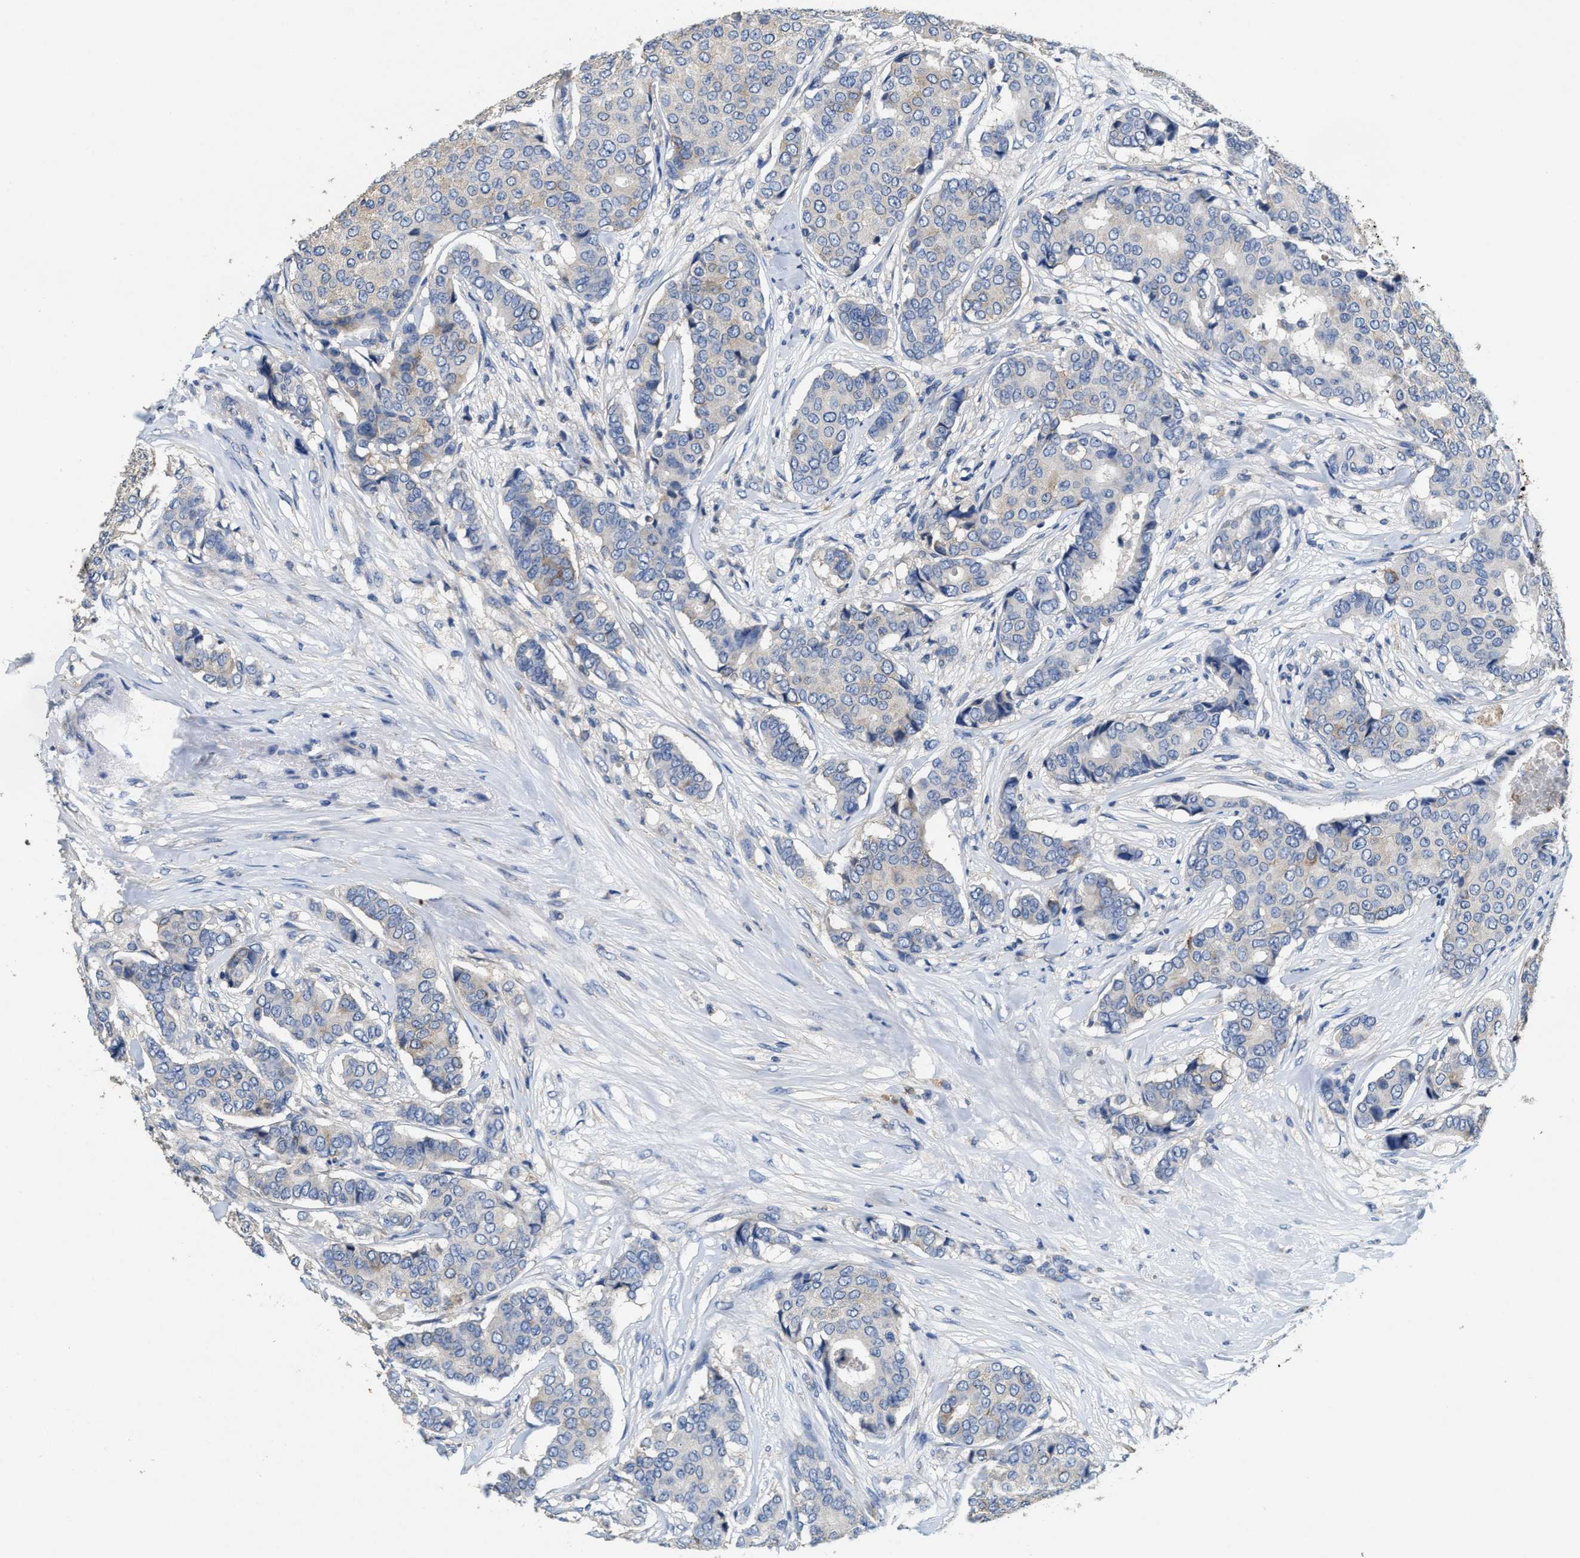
{"staining": {"intensity": "negative", "quantity": "none", "location": "none"}, "tissue": "breast cancer", "cell_type": "Tumor cells", "image_type": "cancer", "snomed": [{"axis": "morphology", "description": "Duct carcinoma"}, {"axis": "topography", "description": "Breast"}], "caption": "Tumor cells are negative for brown protein staining in breast invasive ductal carcinoma. (DAB (3,3'-diaminobenzidine) immunohistochemistry (IHC) visualized using brightfield microscopy, high magnification).", "gene": "PEG10", "patient": {"sex": "female", "age": 75}}